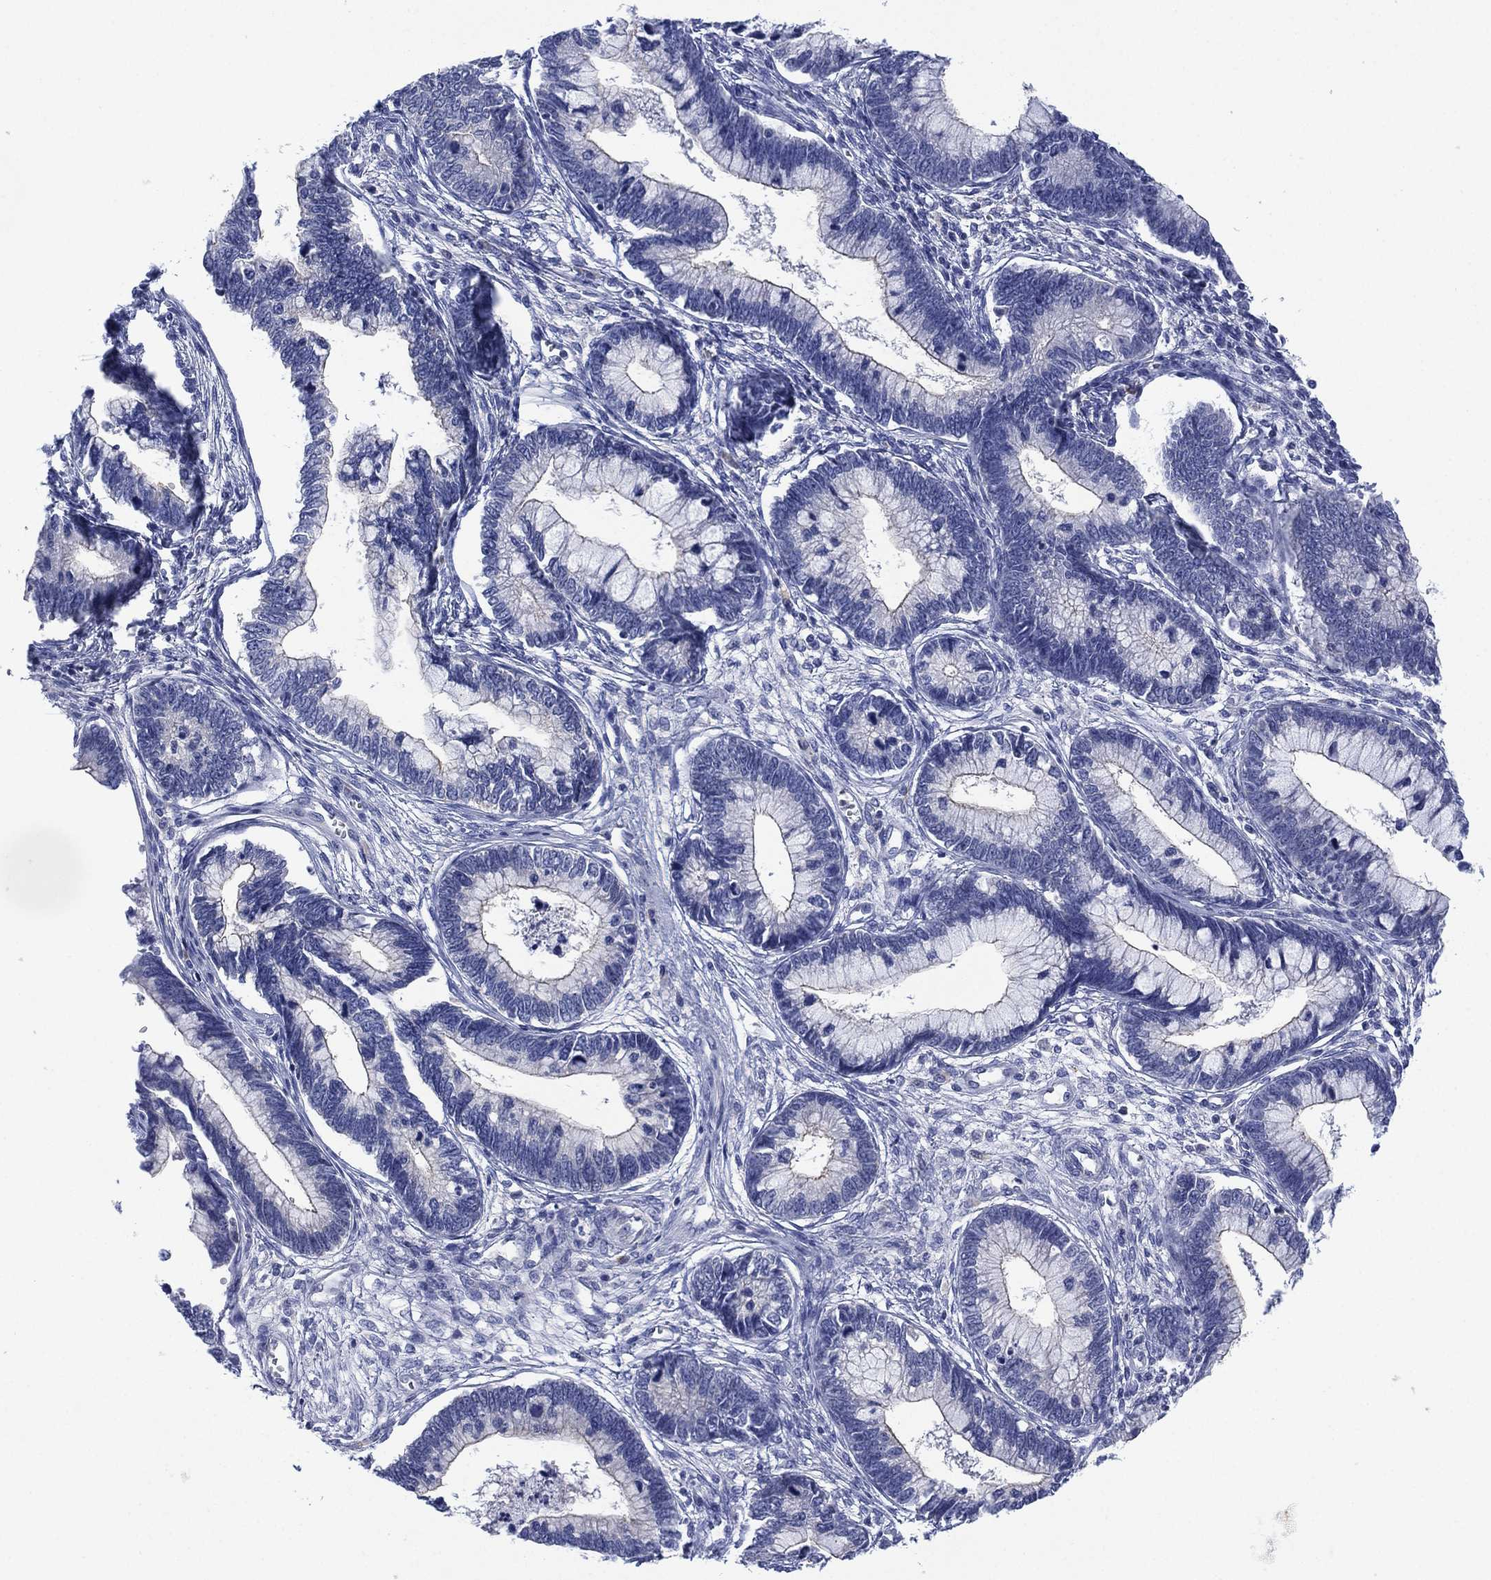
{"staining": {"intensity": "negative", "quantity": "none", "location": "none"}, "tissue": "cervical cancer", "cell_type": "Tumor cells", "image_type": "cancer", "snomed": [{"axis": "morphology", "description": "Adenocarcinoma, NOS"}, {"axis": "topography", "description": "Cervix"}], "caption": "Tumor cells show no significant protein positivity in adenocarcinoma (cervical).", "gene": "CHRNA3", "patient": {"sex": "female", "age": 44}}